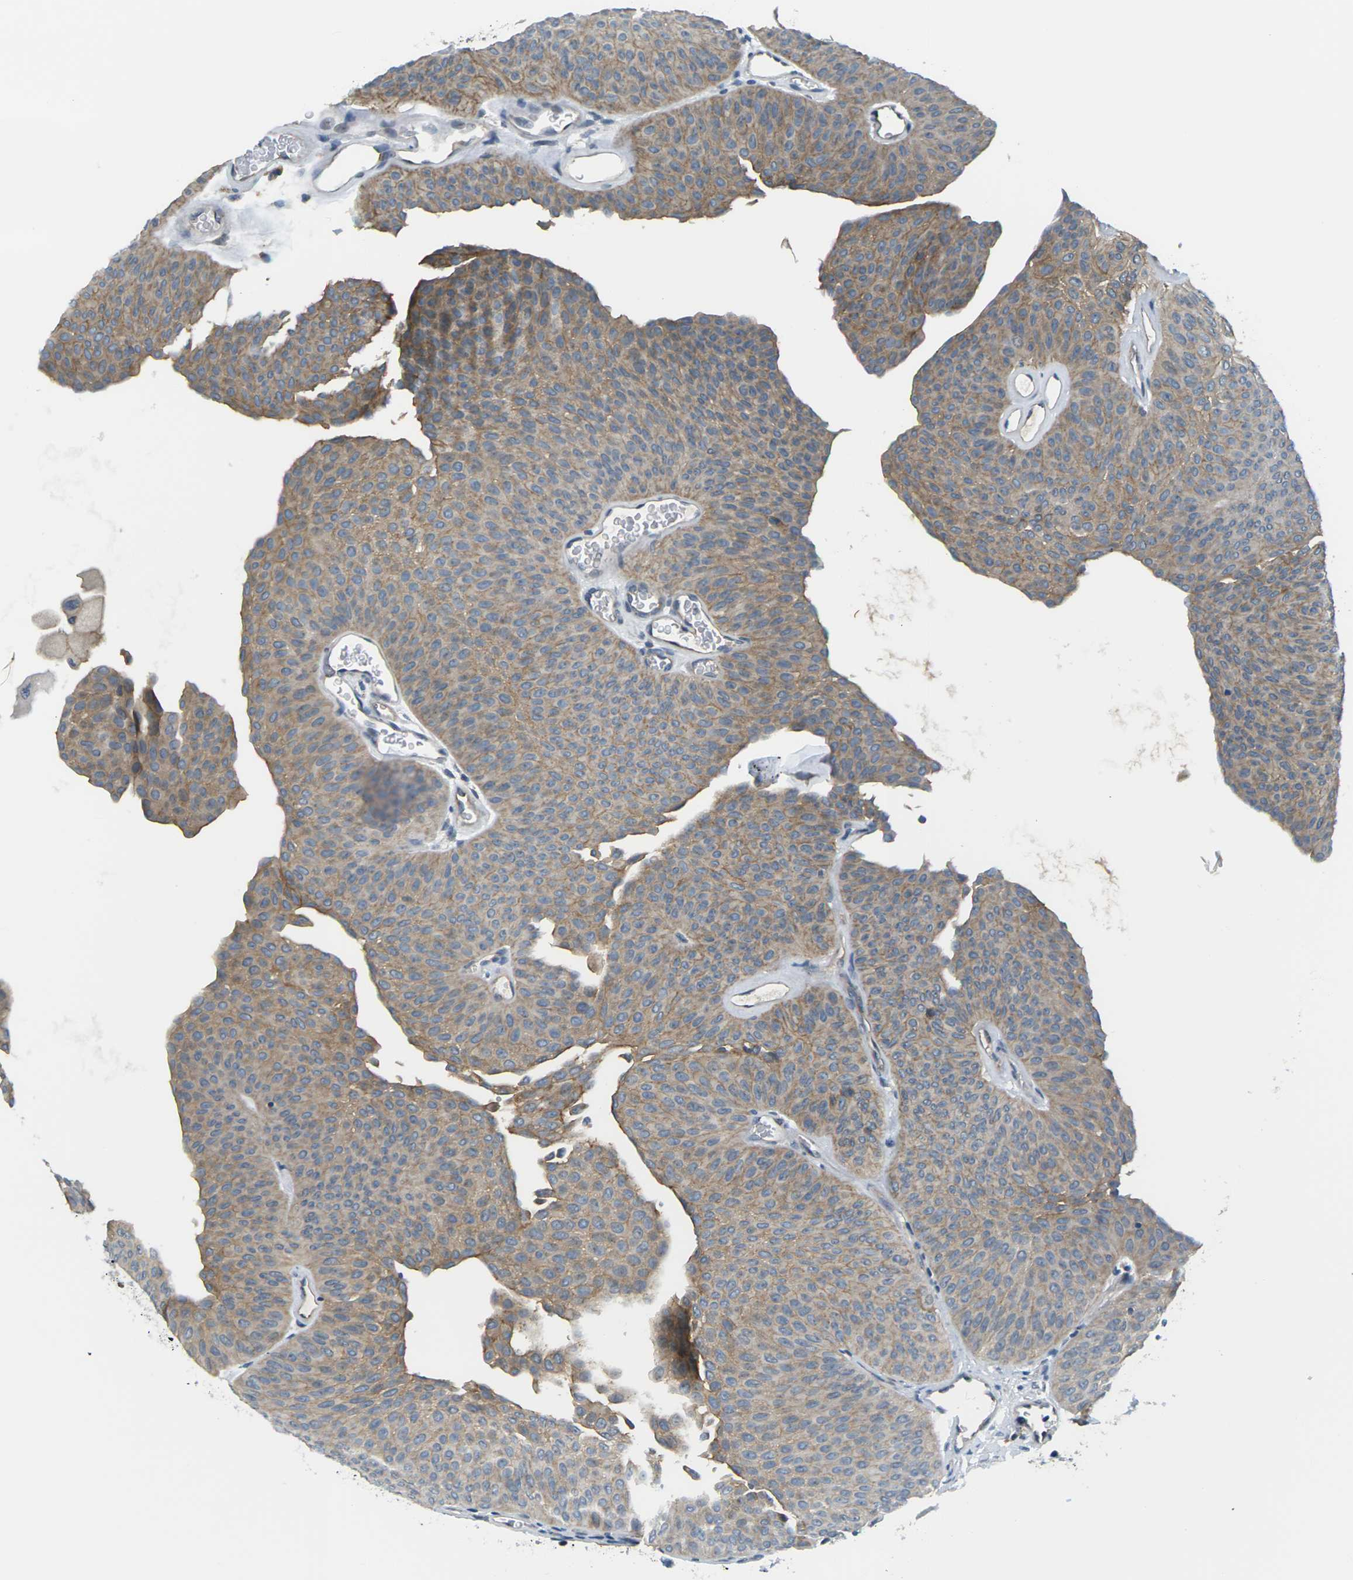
{"staining": {"intensity": "moderate", "quantity": ">75%", "location": "cytoplasmic/membranous"}, "tissue": "urothelial cancer", "cell_type": "Tumor cells", "image_type": "cancer", "snomed": [{"axis": "morphology", "description": "Urothelial carcinoma, Low grade"}, {"axis": "topography", "description": "Urinary bladder"}], "caption": "High-magnification brightfield microscopy of urothelial cancer stained with DAB (brown) and counterstained with hematoxylin (blue). tumor cells exhibit moderate cytoplasmic/membranous positivity is seen in about>75% of cells. (DAB IHC with brightfield microscopy, high magnification).", "gene": "SLC13A3", "patient": {"sex": "female", "age": 60}}